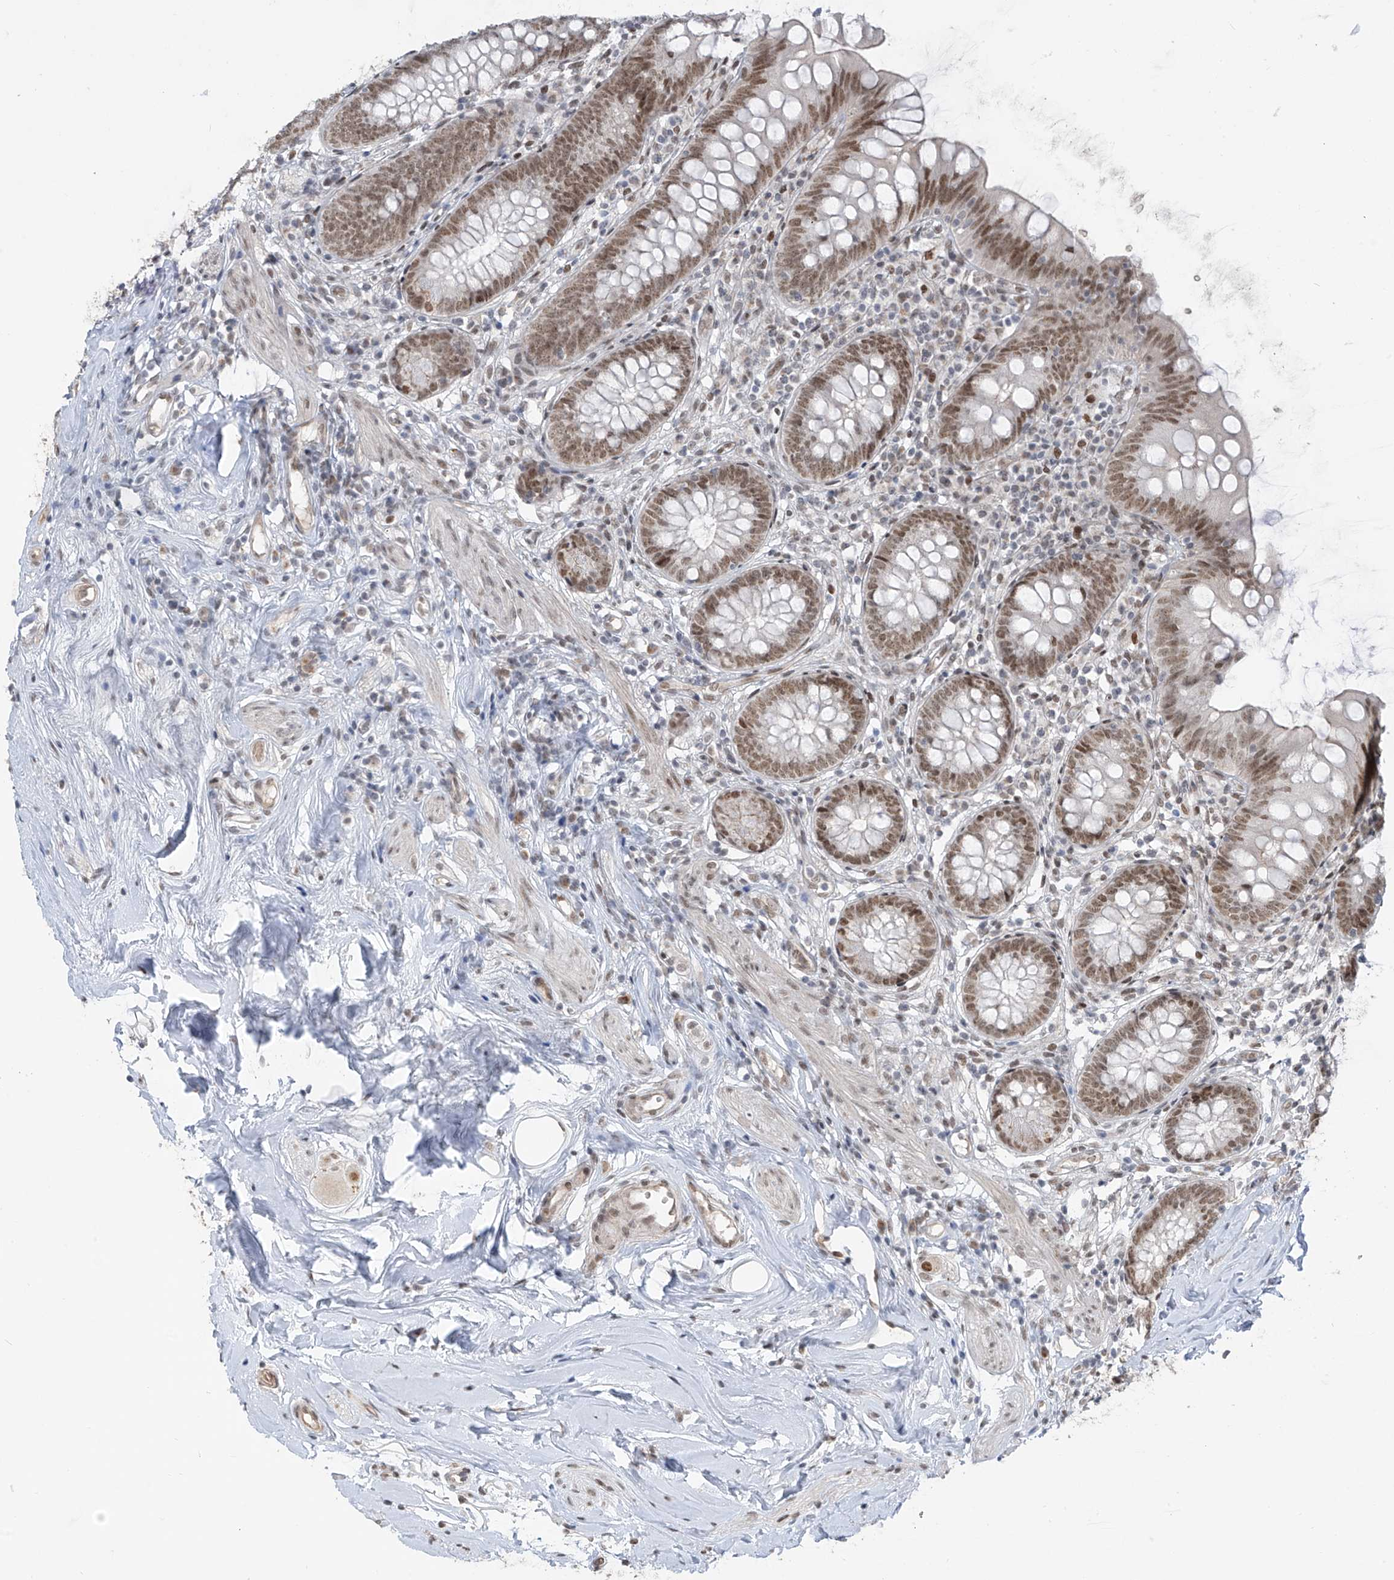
{"staining": {"intensity": "moderate", "quantity": ">75%", "location": "nuclear"}, "tissue": "appendix", "cell_type": "Glandular cells", "image_type": "normal", "snomed": [{"axis": "morphology", "description": "Normal tissue, NOS"}, {"axis": "topography", "description": "Appendix"}], "caption": "An immunohistochemistry photomicrograph of unremarkable tissue is shown. Protein staining in brown highlights moderate nuclear positivity in appendix within glandular cells.", "gene": "MCM9", "patient": {"sex": "female", "age": 62}}